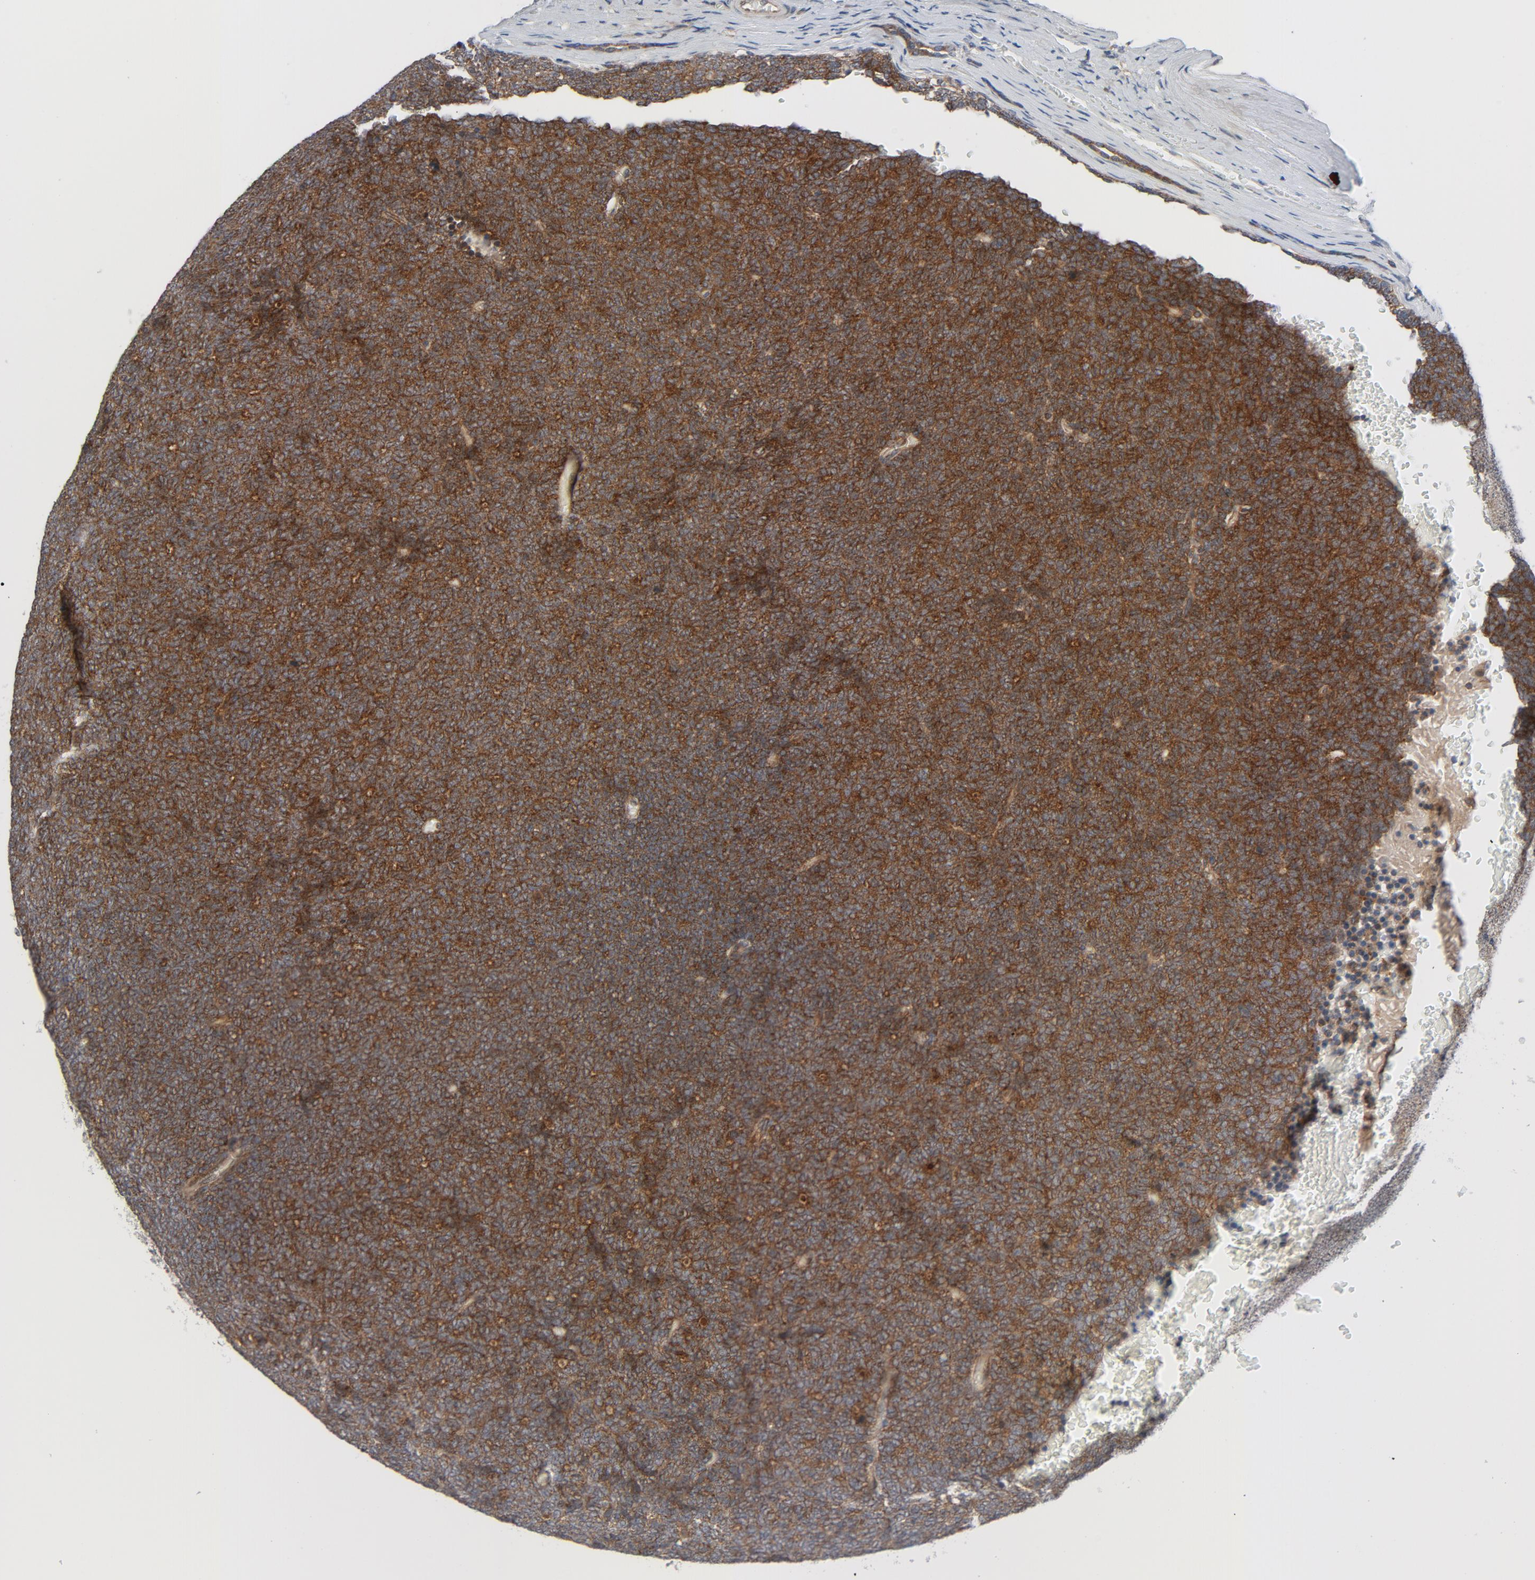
{"staining": {"intensity": "strong", "quantity": ">75%", "location": "cytoplasmic/membranous"}, "tissue": "renal cancer", "cell_type": "Tumor cells", "image_type": "cancer", "snomed": [{"axis": "morphology", "description": "Neoplasm, malignant, NOS"}, {"axis": "topography", "description": "Kidney"}], "caption": "Renal cancer was stained to show a protein in brown. There is high levels of strong cytoplasmic/membranous expression in about >75% of tumor cells. (DAB = brown stain, brightfield microscopy at high magnification).", "gene": "TSG101", "patient": {"sex": "male", "age": 28}}